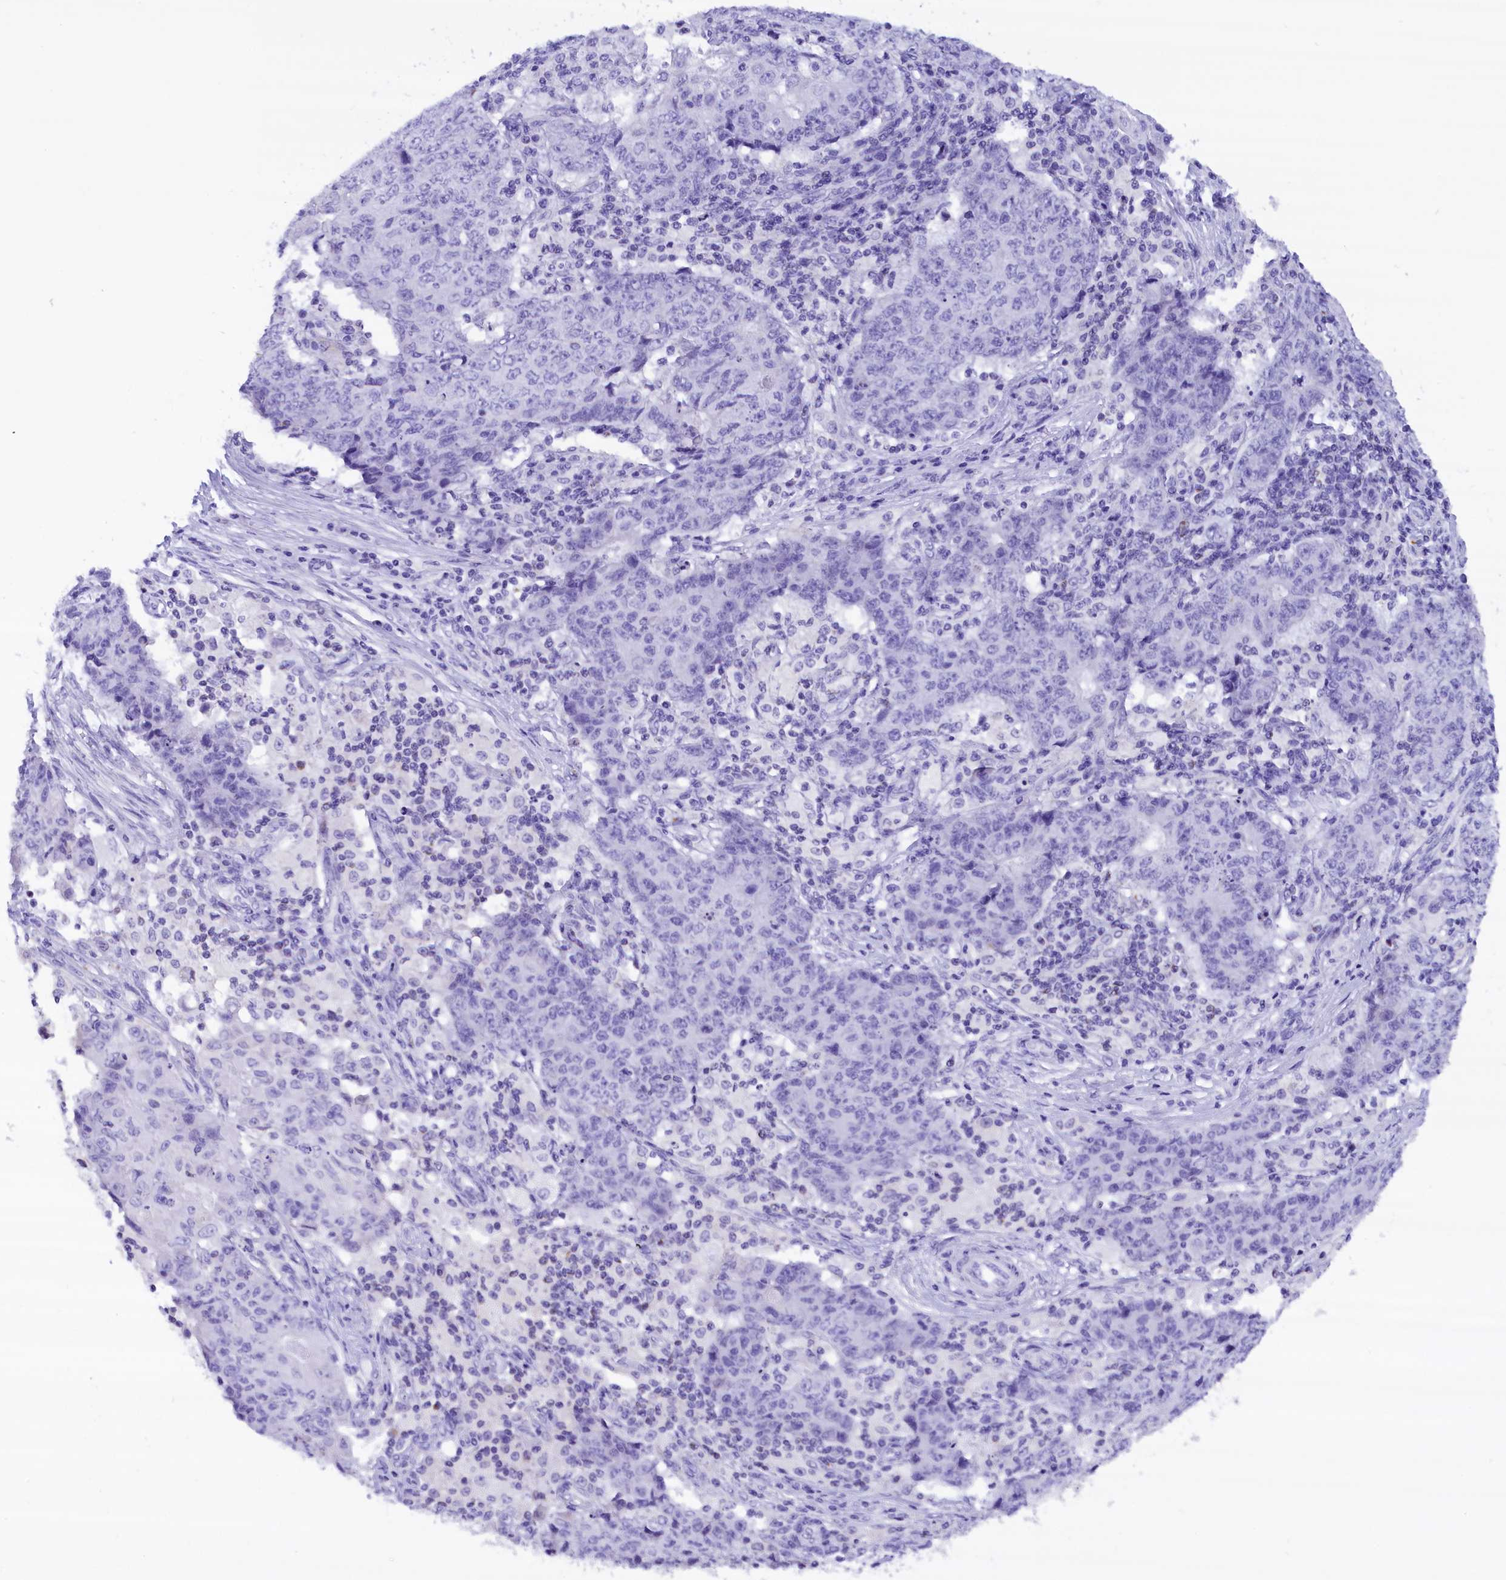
{"staining": {"intensity": "negative", "quantity": "none", "location": "none"}, "tissue": "ovarian cancer", "cell_type": "Tumor cells", "image_type": "cancer", "snomed": [{"axis": "morphology", "description": "Carcinoma, endometroid"}, {"axis": "topography", "description": "Ovary"}], "caption": "DAB immunohistochemical staining of ovarian cancer (endometroid carcinoma) reveals no significant positivity in tumor cells. (Brightfield microscopy of DAB (3,3'-diaminobenzidine) IHC at high magnification).", "gene": "ABAT", "patient": {"sex": "female", "age": 42}}